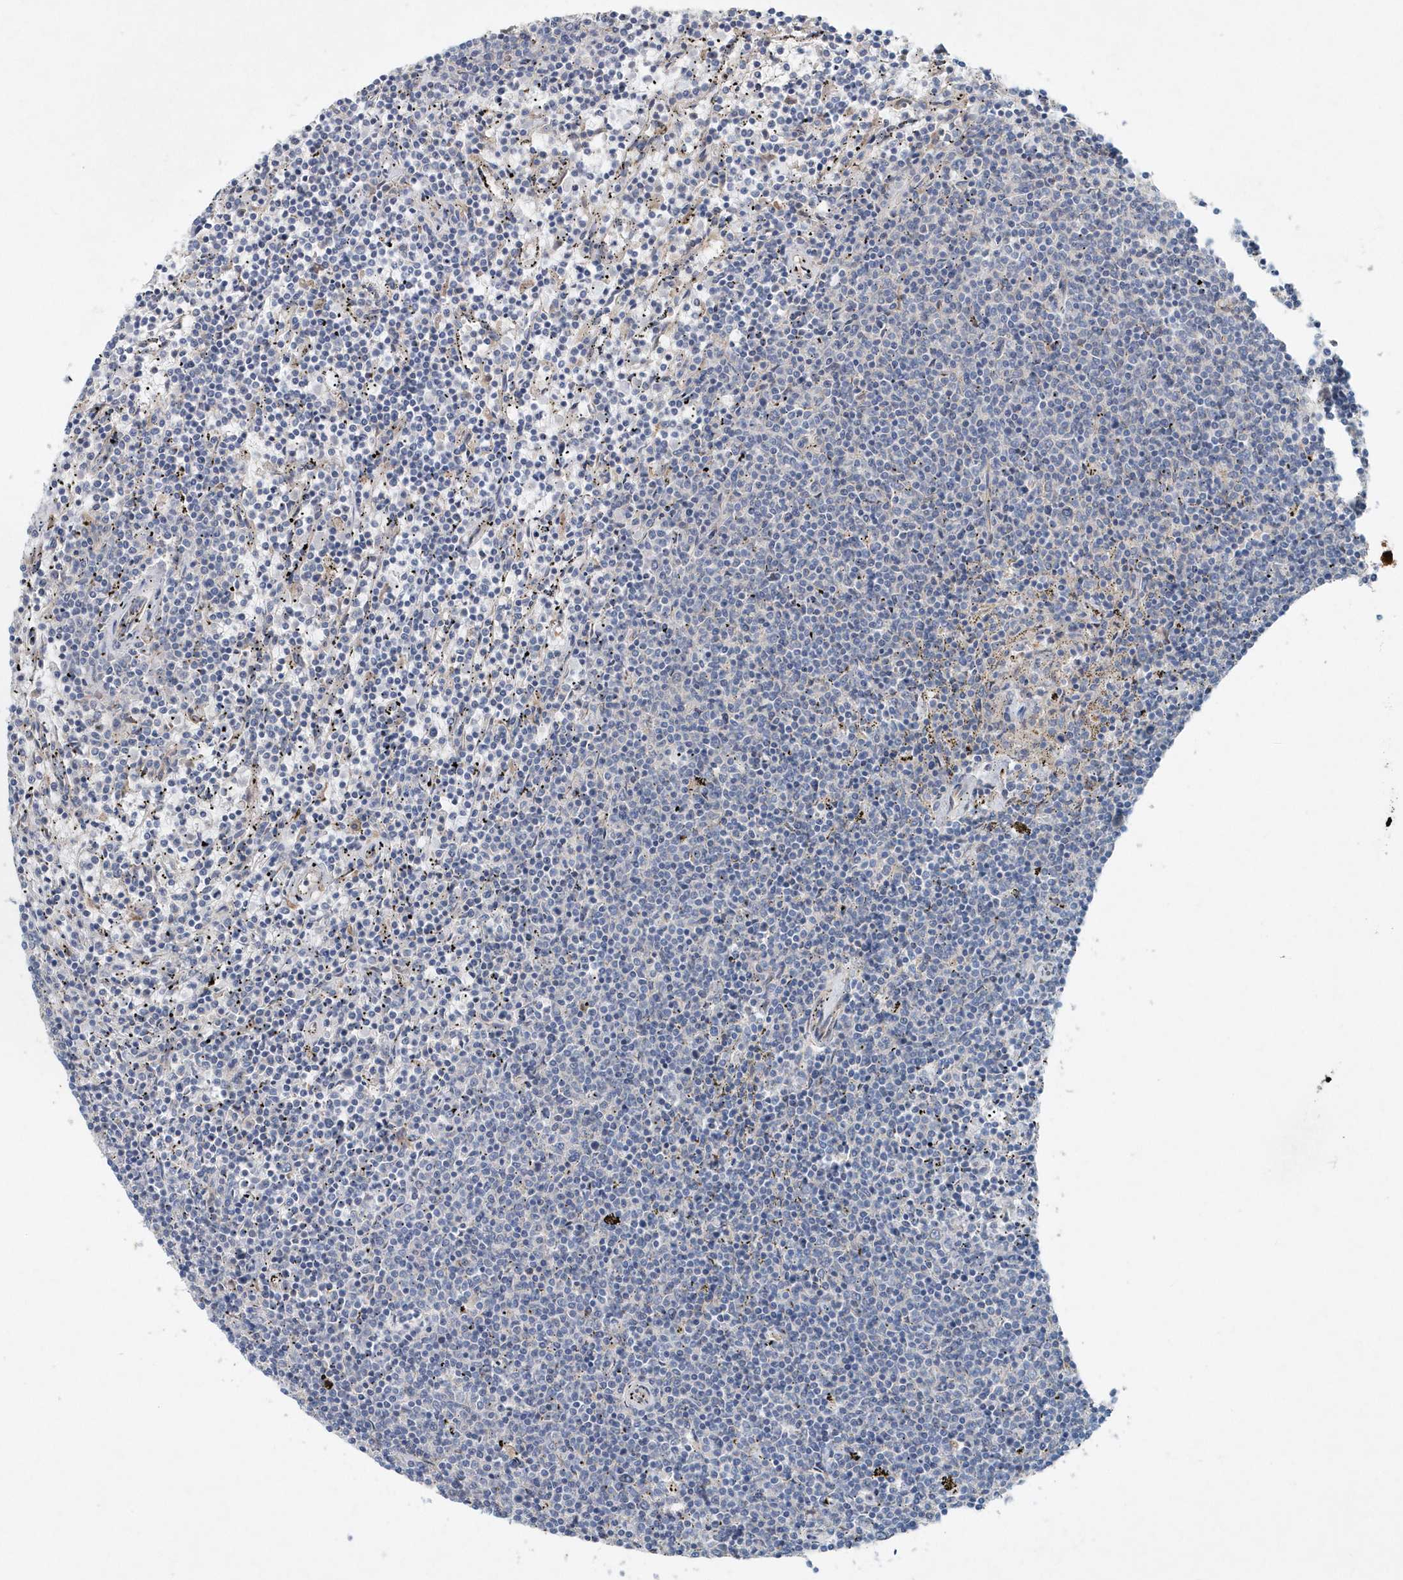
{"staining": {"intensity": "negative", "quantity": "none", "location": "none"}, "tissue": "lymphoma", "cell_type": "Tumor cells", "image_type": "cancer", "snomed": [{"axis": "morphology", "description": "Malignant lymphoma, non-Hodgkin's type, Low grade"}, {"axis": "topography", "description": "Spleen"}], "caption": "Tumor cells are negative for brown protein staining in low-grade malignant lymphoma, non-Hodgkin's type. (DAB immunohistochemistry (IHC) with hematoxylin counter stain).", "gene": "PFN2", "patient": {"sex": "female", "age": 50}}